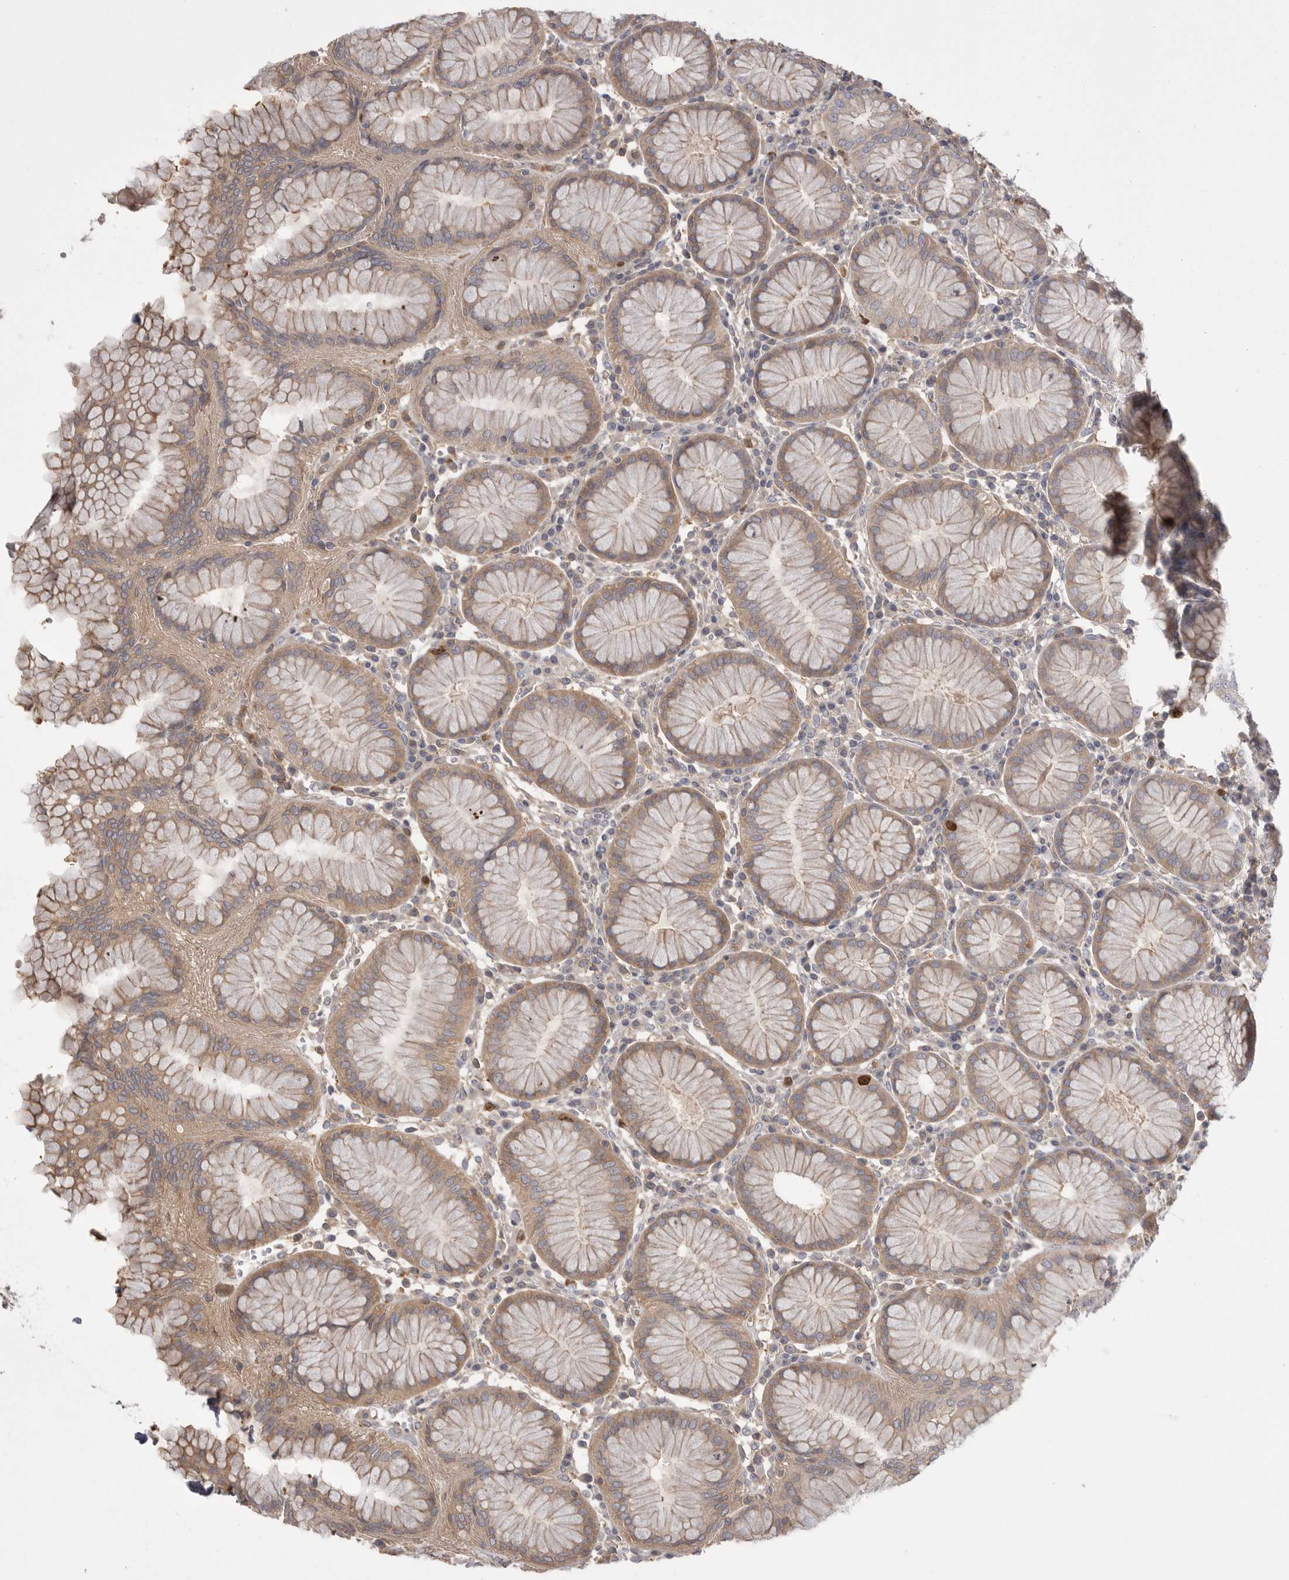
{"staining": {"intensity": "strong", "quantity": "<25%", "location": "cytoplasmic/membranous,nuclear"}, "tissue": "stomach", "cell_type": "Glandular cells", "image_type": "normal", "snomed": [{"axis": "morphology", "description": "Normal tissue, NOS"}, {"axis": "topography", "description": "Stomach"}, {"axis": "topography", "description": "Stomach, lower"}], "caption": "Stomach stained with immunohistochemistry reveals strong cytoplasmic/membranous,nuclear staining in approximately <25% of glandular cells.", "gene": "TOP2A", "patient": {"sex": "female", "age": 56}}